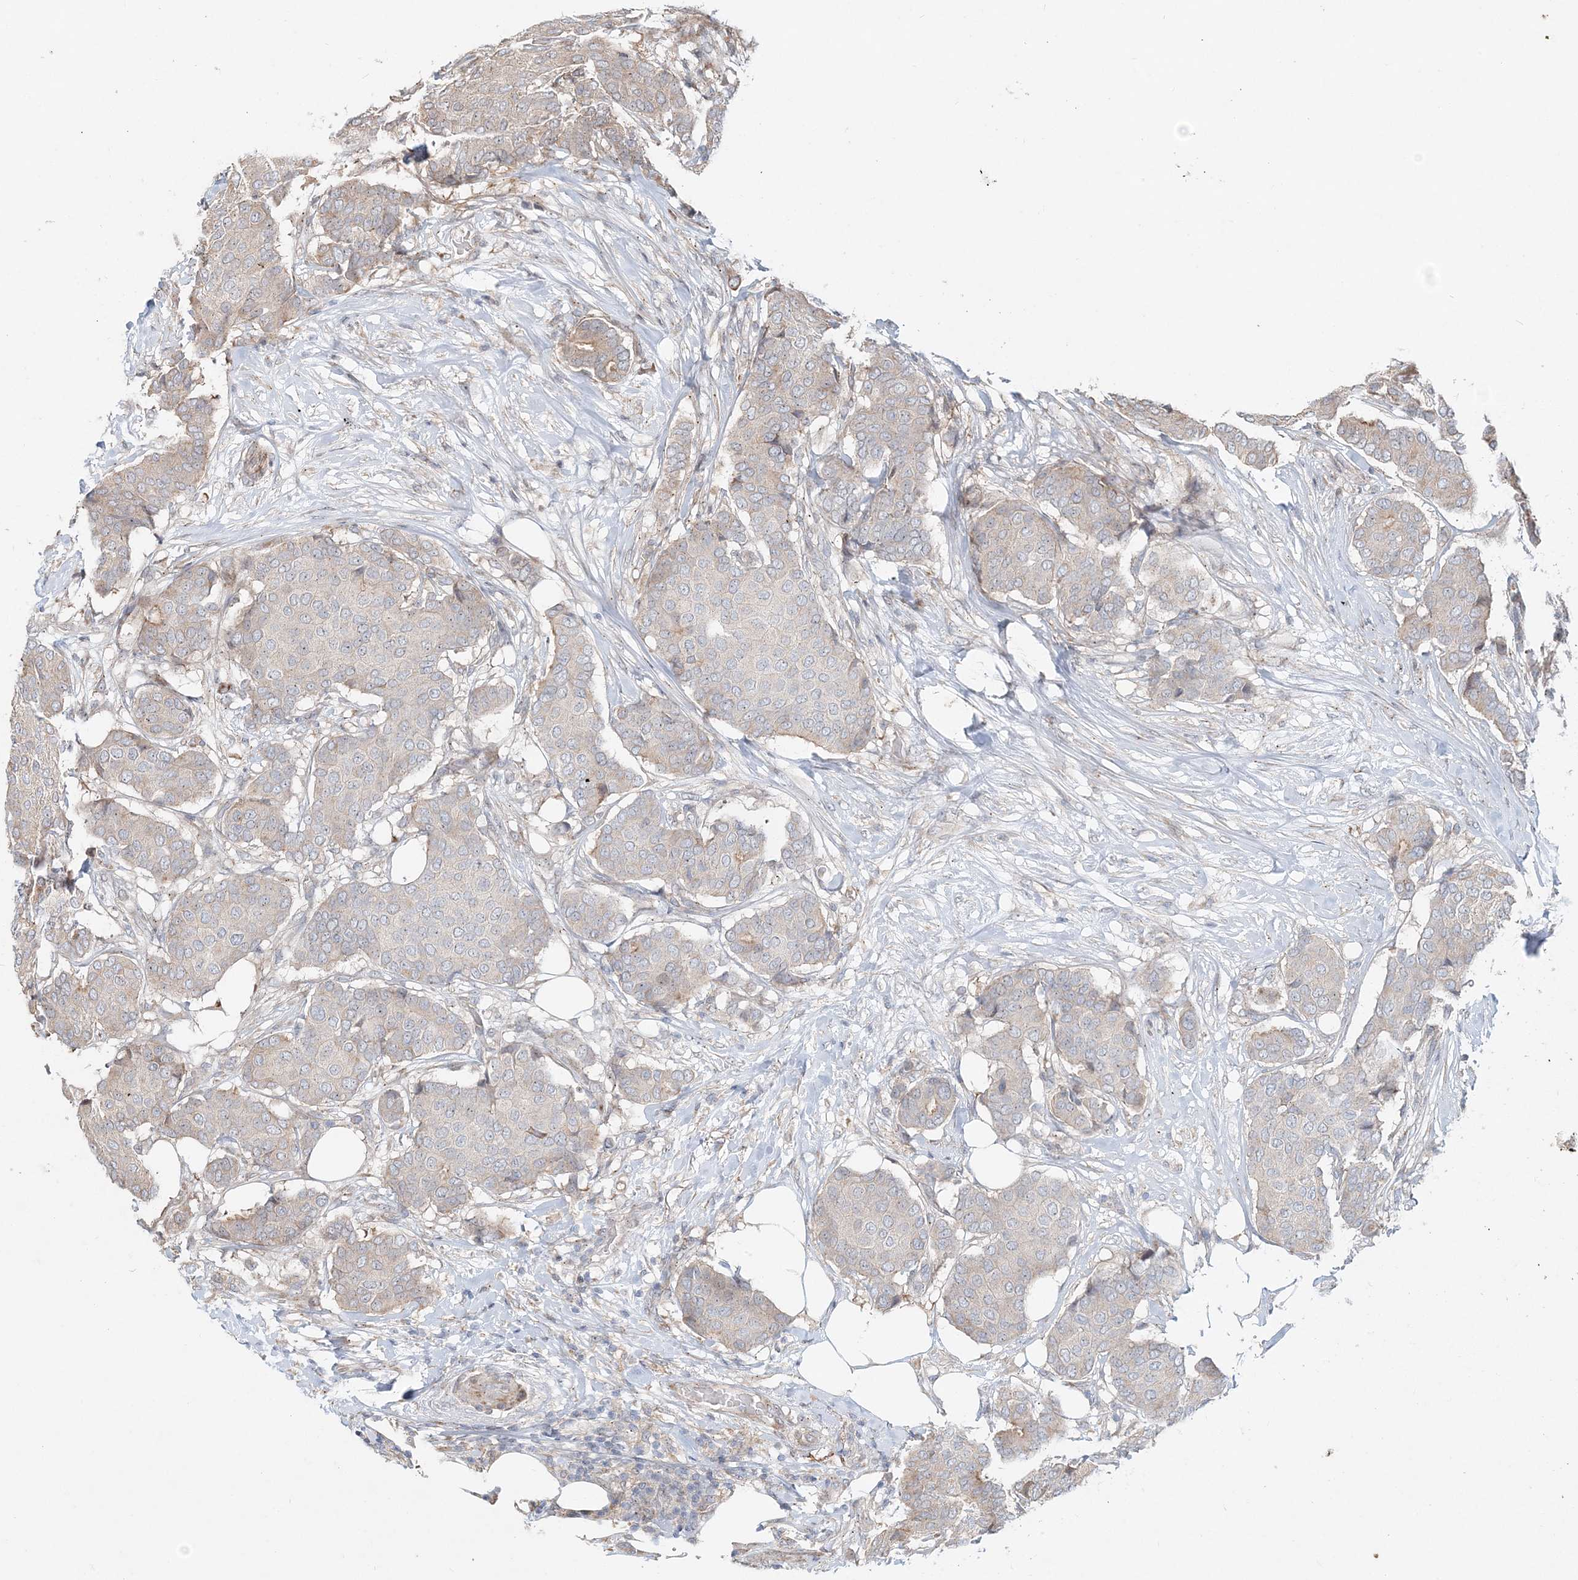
{"staining": {"intensity": "negative", "quantity": "none", "location": "none"}, "tissue": "breast cancer", "cell_type": "Tumor cells", "image_type": "cancer", "snomed": [{"axis": "morphology", "description": "Duct carcinoma"}, {"axis": "topography", "description": "Breast"}], "caption": "Breast cancer (intraductal carcinoma) was stained to show a protein in brown. There is no significant positivity in tumor cells.", "gene": "CXXC5", "patient": {"sex": "female", "age": 75}}